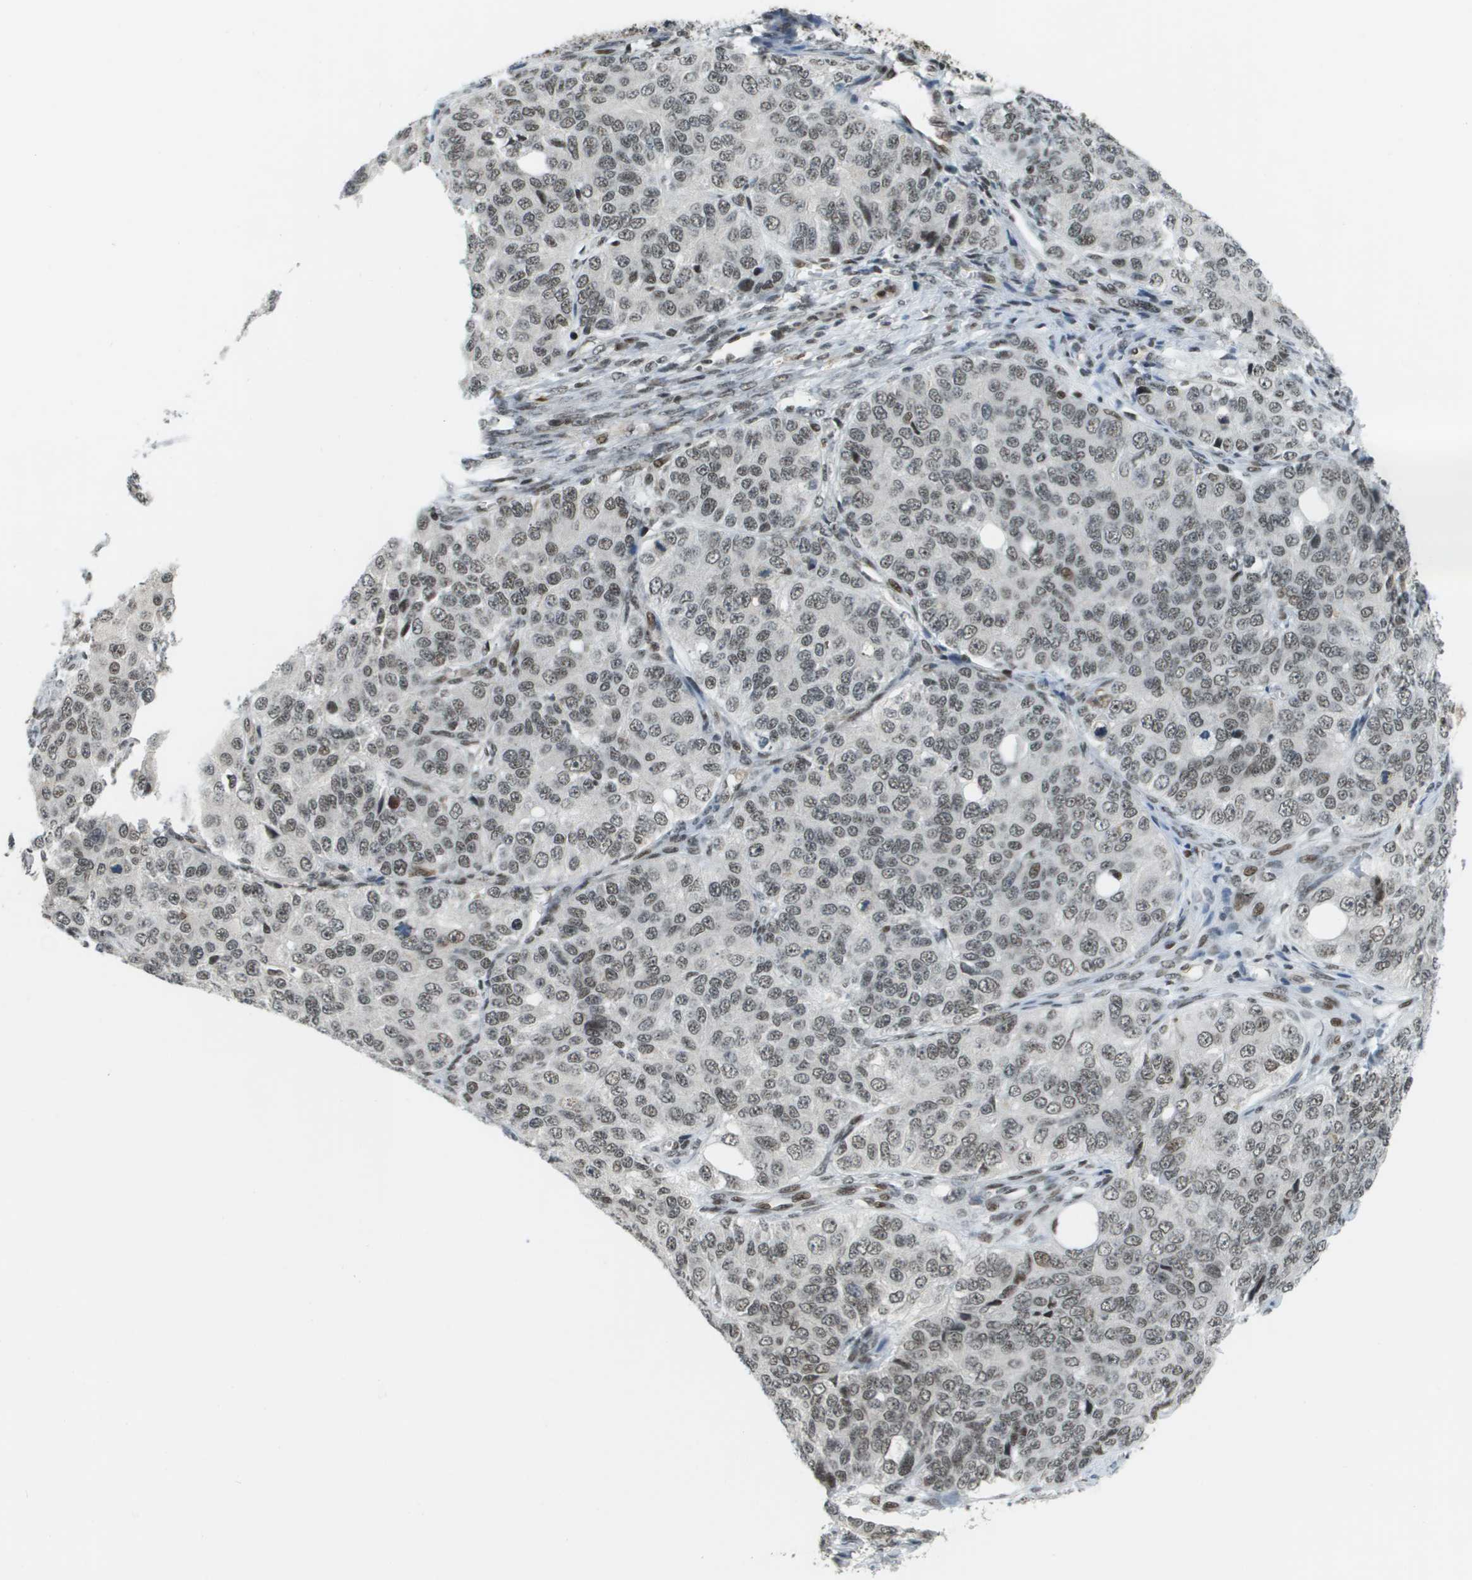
{"staining": {"intensity": "moderate", "quantity": "<25%", "location": "nuclear"}, "tissue": "ovarian cancer", "cell_type": "Tumor cells", "image_type": "cancer", "snomed": [{"axis": "morphology", "description": "Carcinoma, endometroid"}, {"axis": "topography", "description": "Ovary"}], "caption": "Human ovarian cancer stained with a brown dye shows moderate nuclear positive expression in approximately <25% of tumor cells.", "gene": "IRF7", "patient": {"sex": "female", "age": 51}}